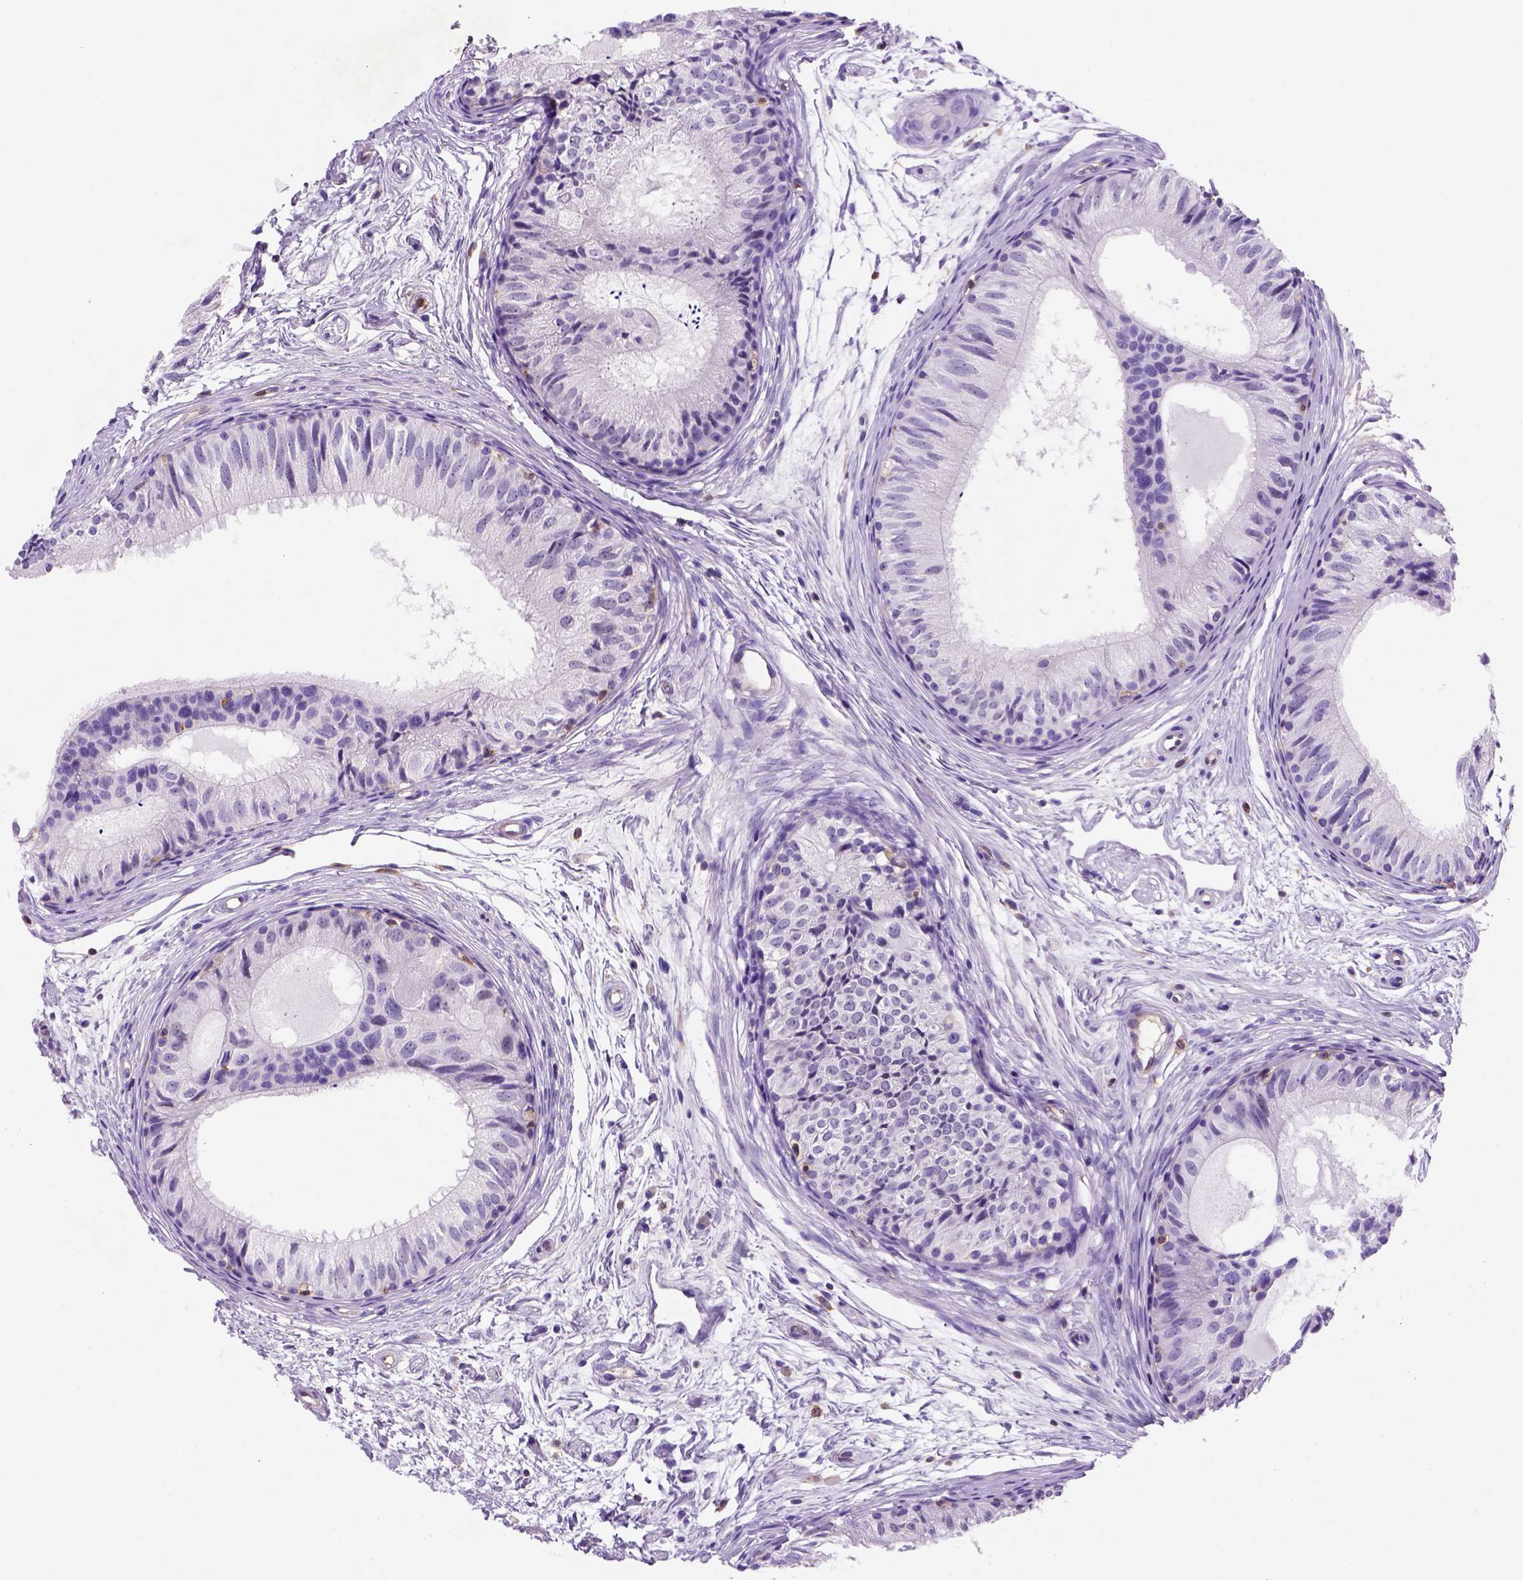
{"staining": {"intensity": "negative", "quantity": "none", "location": "none"}, "tissue": "epididymis", "cell_type": "Glandular cells", "image_type": "normal", "snomed": [{"axis": "morphology", "description": "Normal tissue, NOS"}, {"axis": "topography", "description": "Epididymis"}], "caption": "Epididymis stained for a protein using IHC reveals no staining glandular cells.", "gene": "INPP5D", "patient": {"sex": "male", "age": 25}}